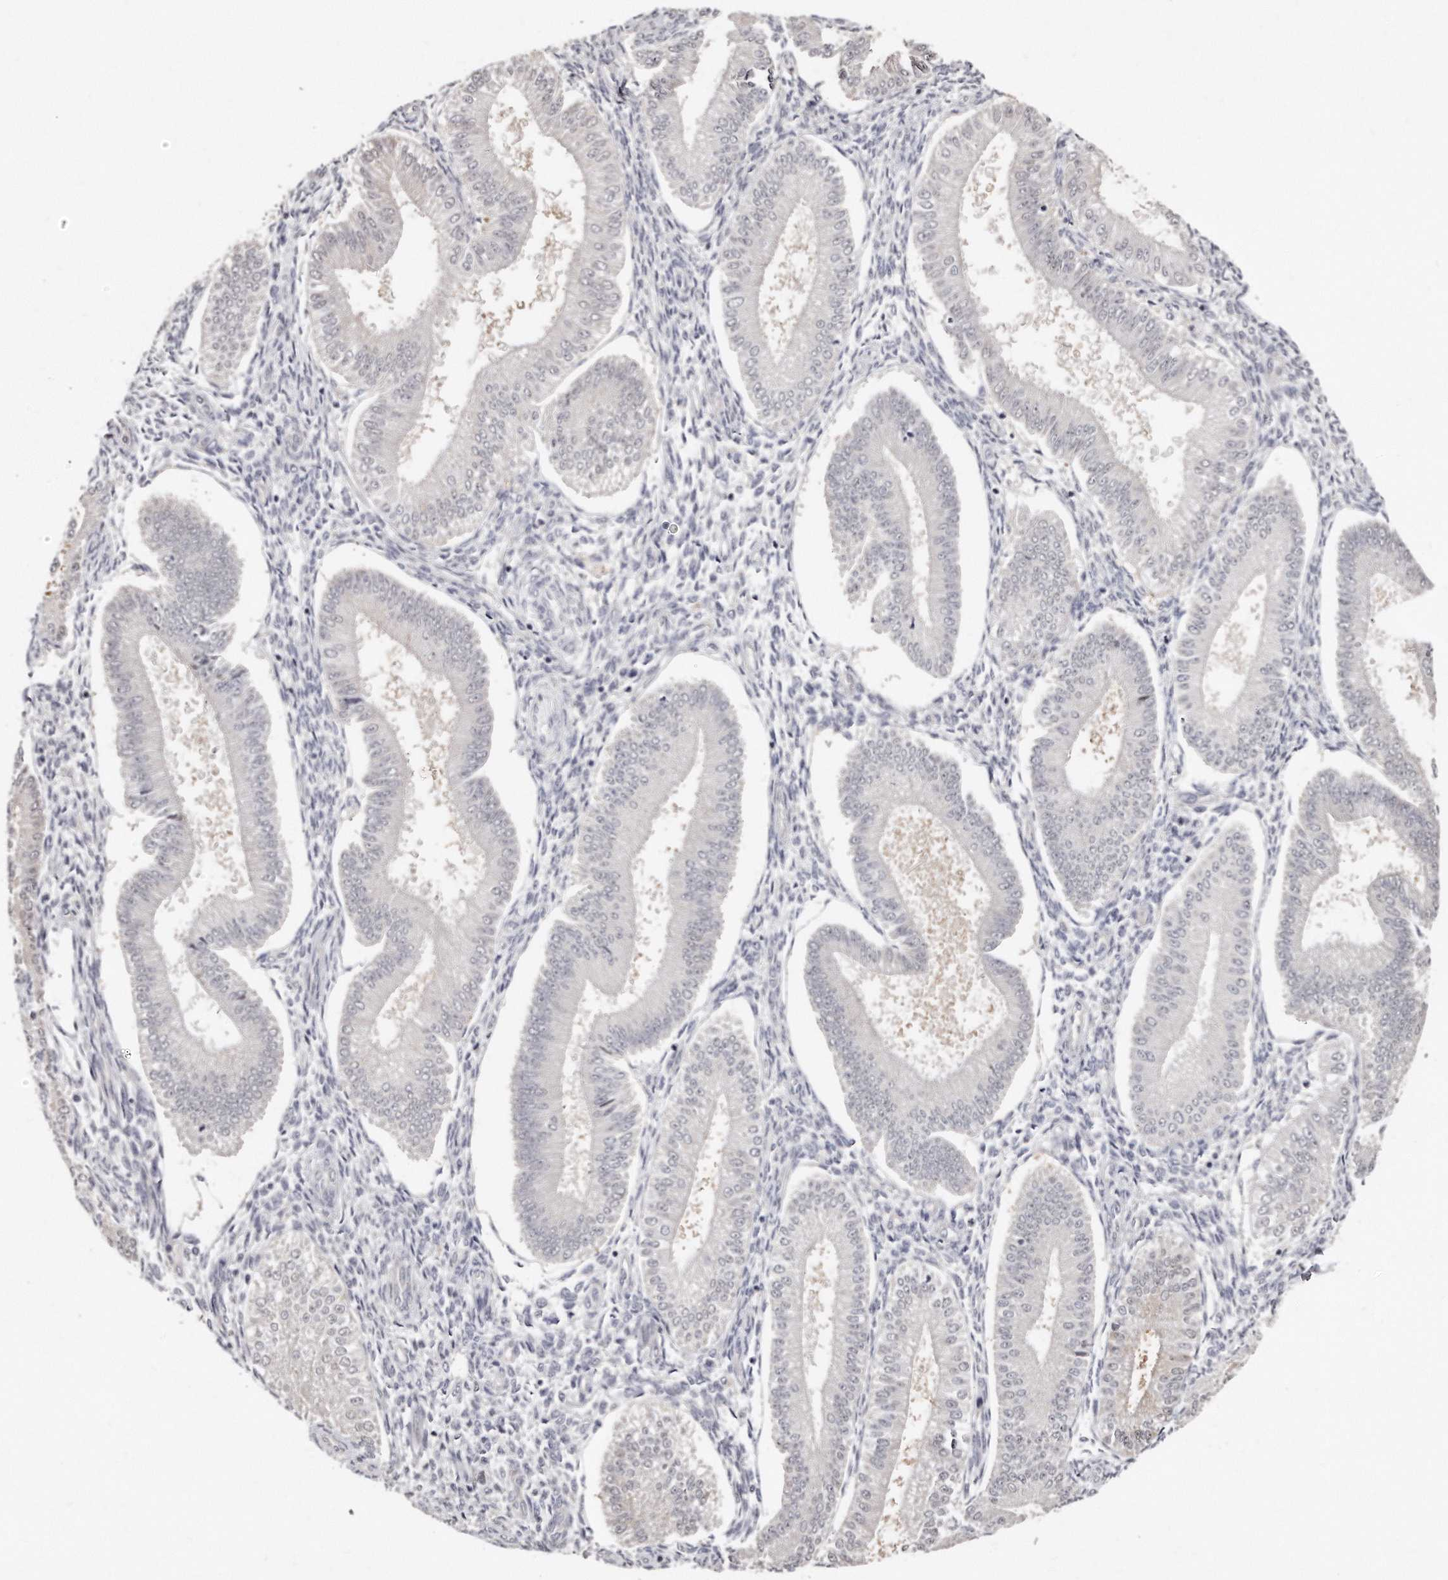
{"staining": {"intensity": "negative", "quantity": "none", "location": "none"}, "tissue": "endometrium", "cell_type": "Cells in endometrial stroma", "image_type": "normal", "snomed": [{"axis": "morphology", "description": "Normal tissue, NOS"}, {"axis": "topography", "description": "Endometrium"}], "caption": "Immunohistochemistry micrograph of unremarkable endometrium: endometrium stained with DAB reveals no significant protein staining in cells in endometrial stroma.", "gene": "CASZ1", "patient": {"sex": "female", "age": 39}}